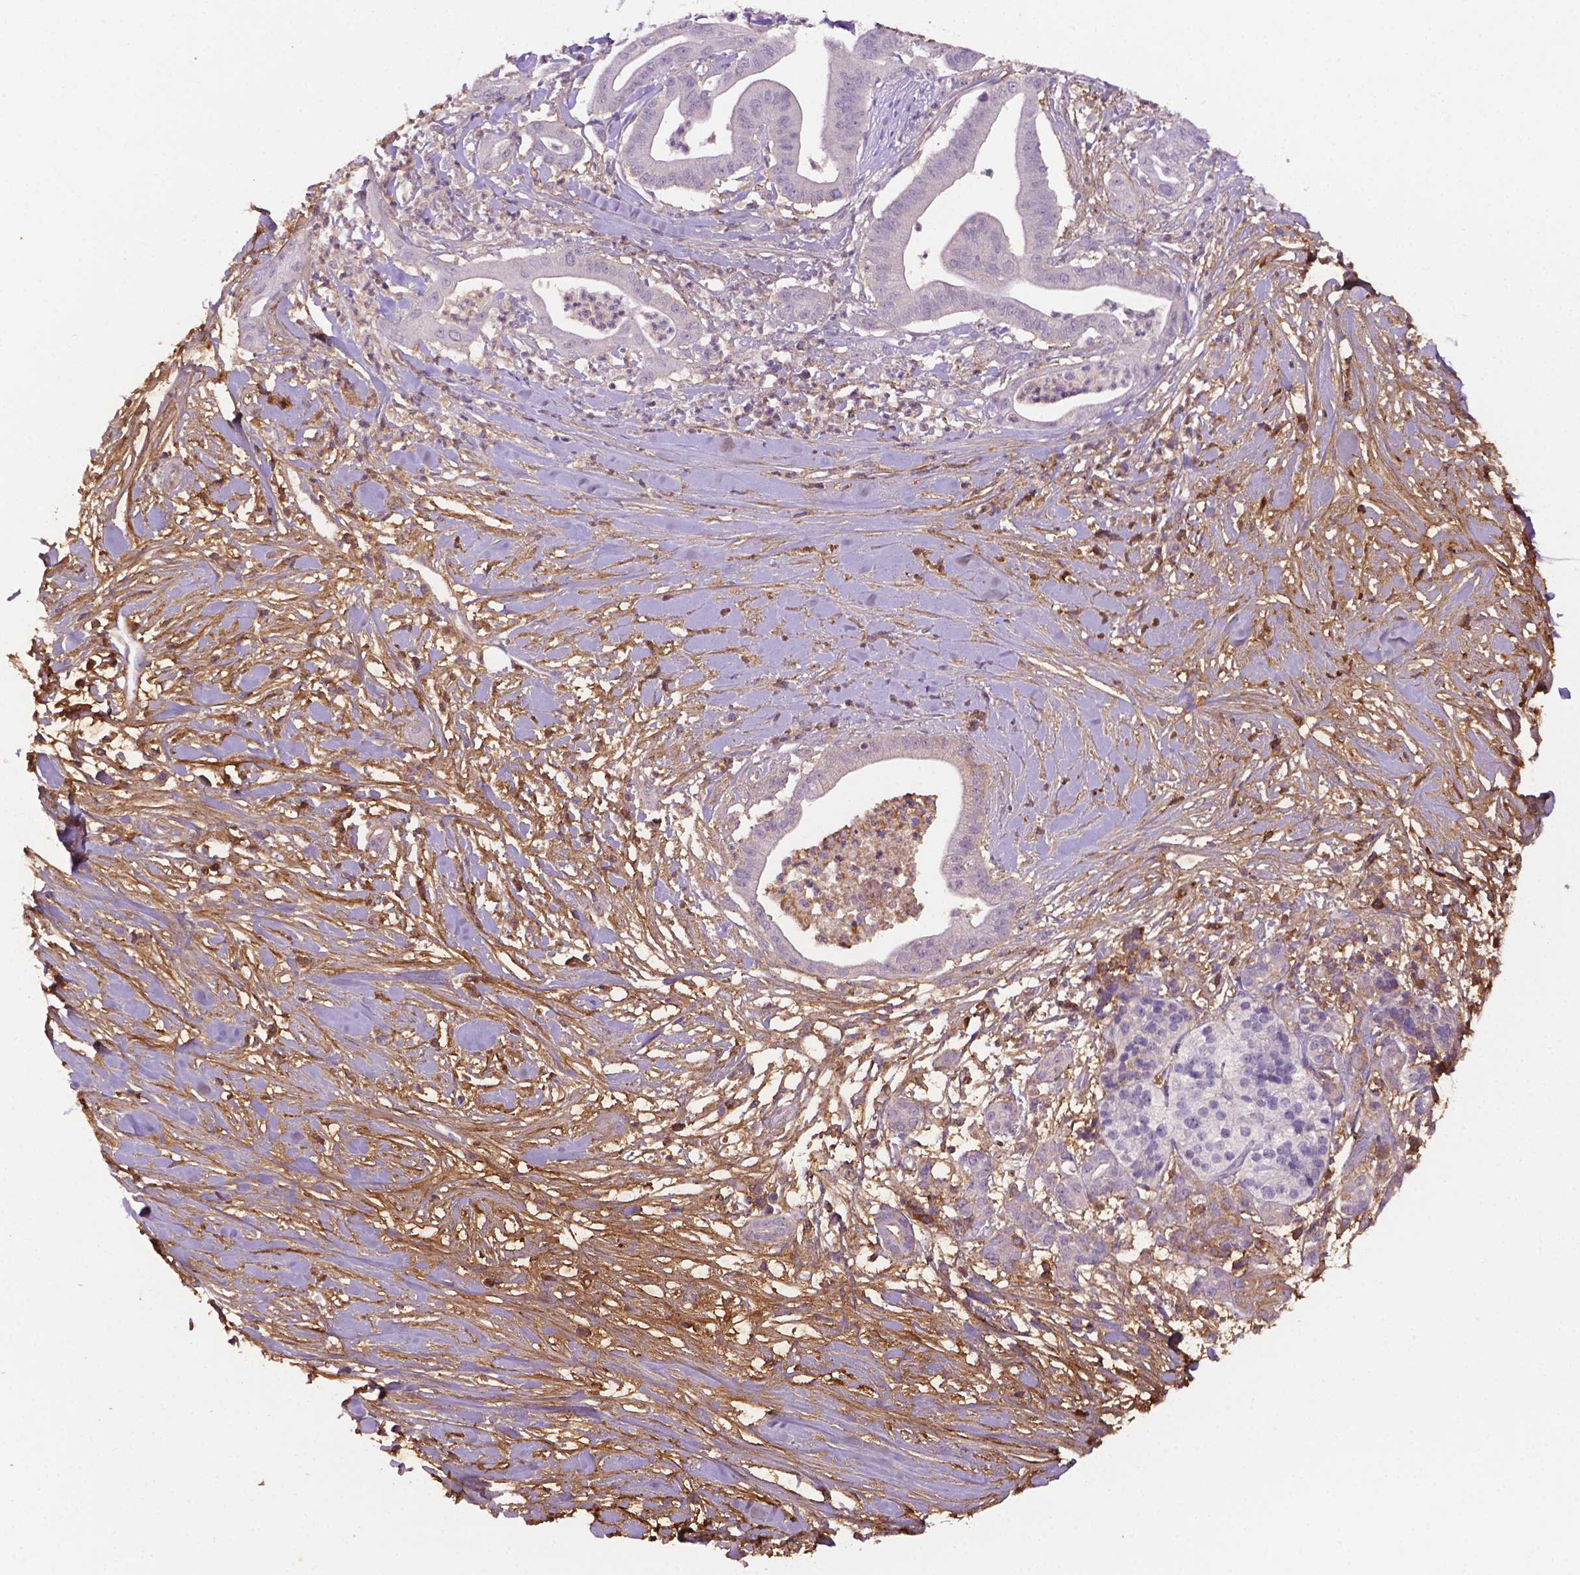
{"staining": {"intensity": "negative", "quantity": "none", "location": "none"}, "tissue": "pancreatic cancer", "cell_type": "Tumor cells", "image_type": "cancer", "snomed": [{"axis": "morphology", "description": "Normal tissue, NOS"}, {"axis": "morphology", "description": "Adenocarcinoma, NOS"}, {"axis": "topography", "description": "Lymph node"}, {"axis": "topography", "description": "Pancreas"}], "caption": "An IHC image of pancreatic adenocarcinoma is shown. There is no staining in tumor cells of pancreatic adenocarcinoma.", "gene": "FBLN1", "patient": {"sex": "female", "age": 58}}